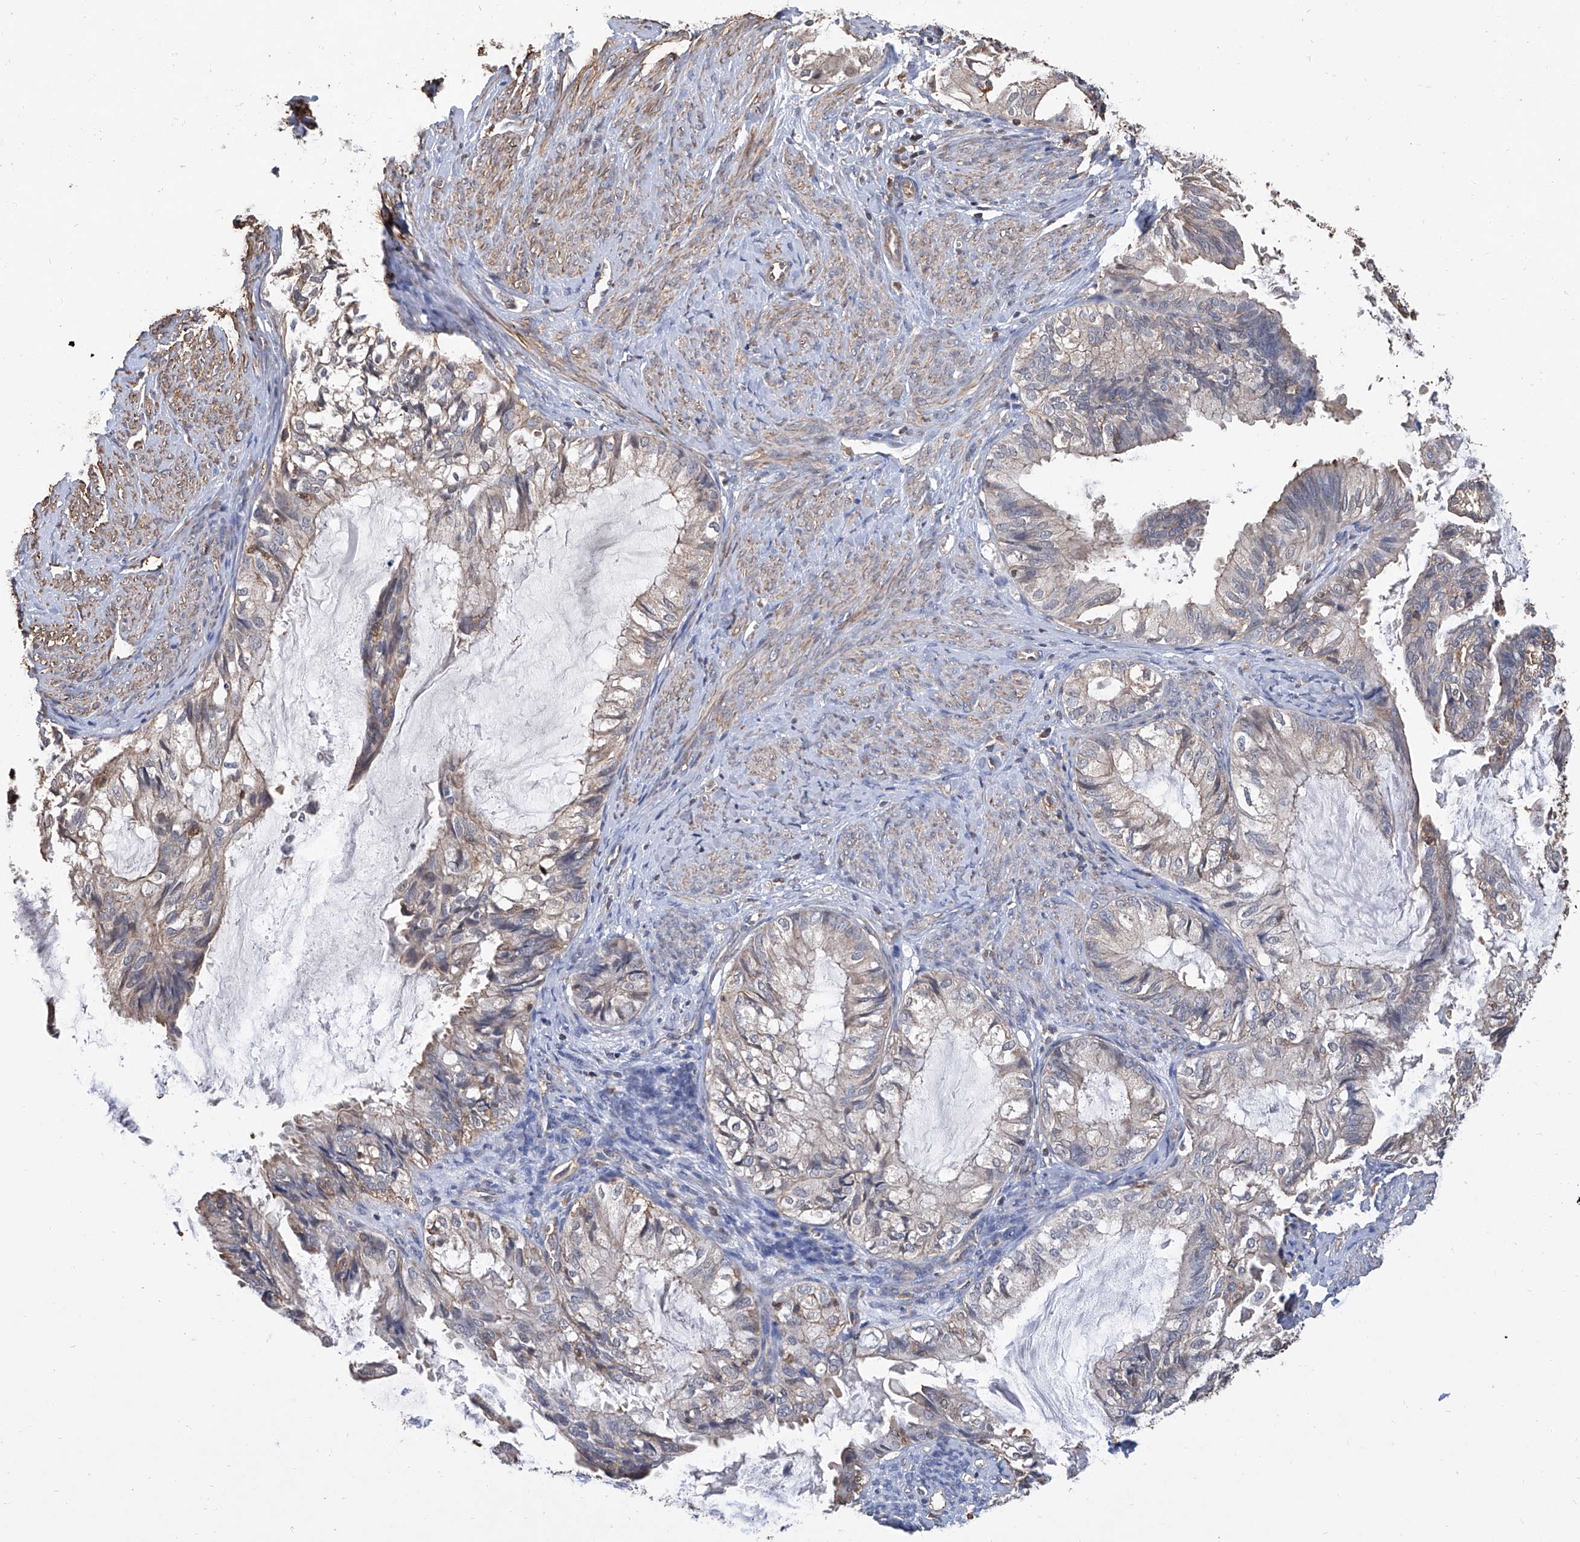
{"staining": {"intensity": "weak", "quantity": "25%-75%", "location": "cytoplasmic/membranous"}, "tissue": "cervical cancer", "cell_type": "Tumor cells", "image_type": "cancer", "snomed": [{"axis": "morphology", "description": "Normal tissue, NOS"}, {"axis": "morphology", "description": "Adenocarcinoma, NOS"}, {"axis": "topography", "description": "Cervix"}, {"axis": "topography", "description": "Endometrium"}], "caption": "High-power microscopy captured an IHC micrograph of cervical cancer, revealing weak cytoplasmic/membranous expression in about 25%-75% of tumor cells.", "gene": "GPT", "patient": {"sex": "female", "age": 86}}